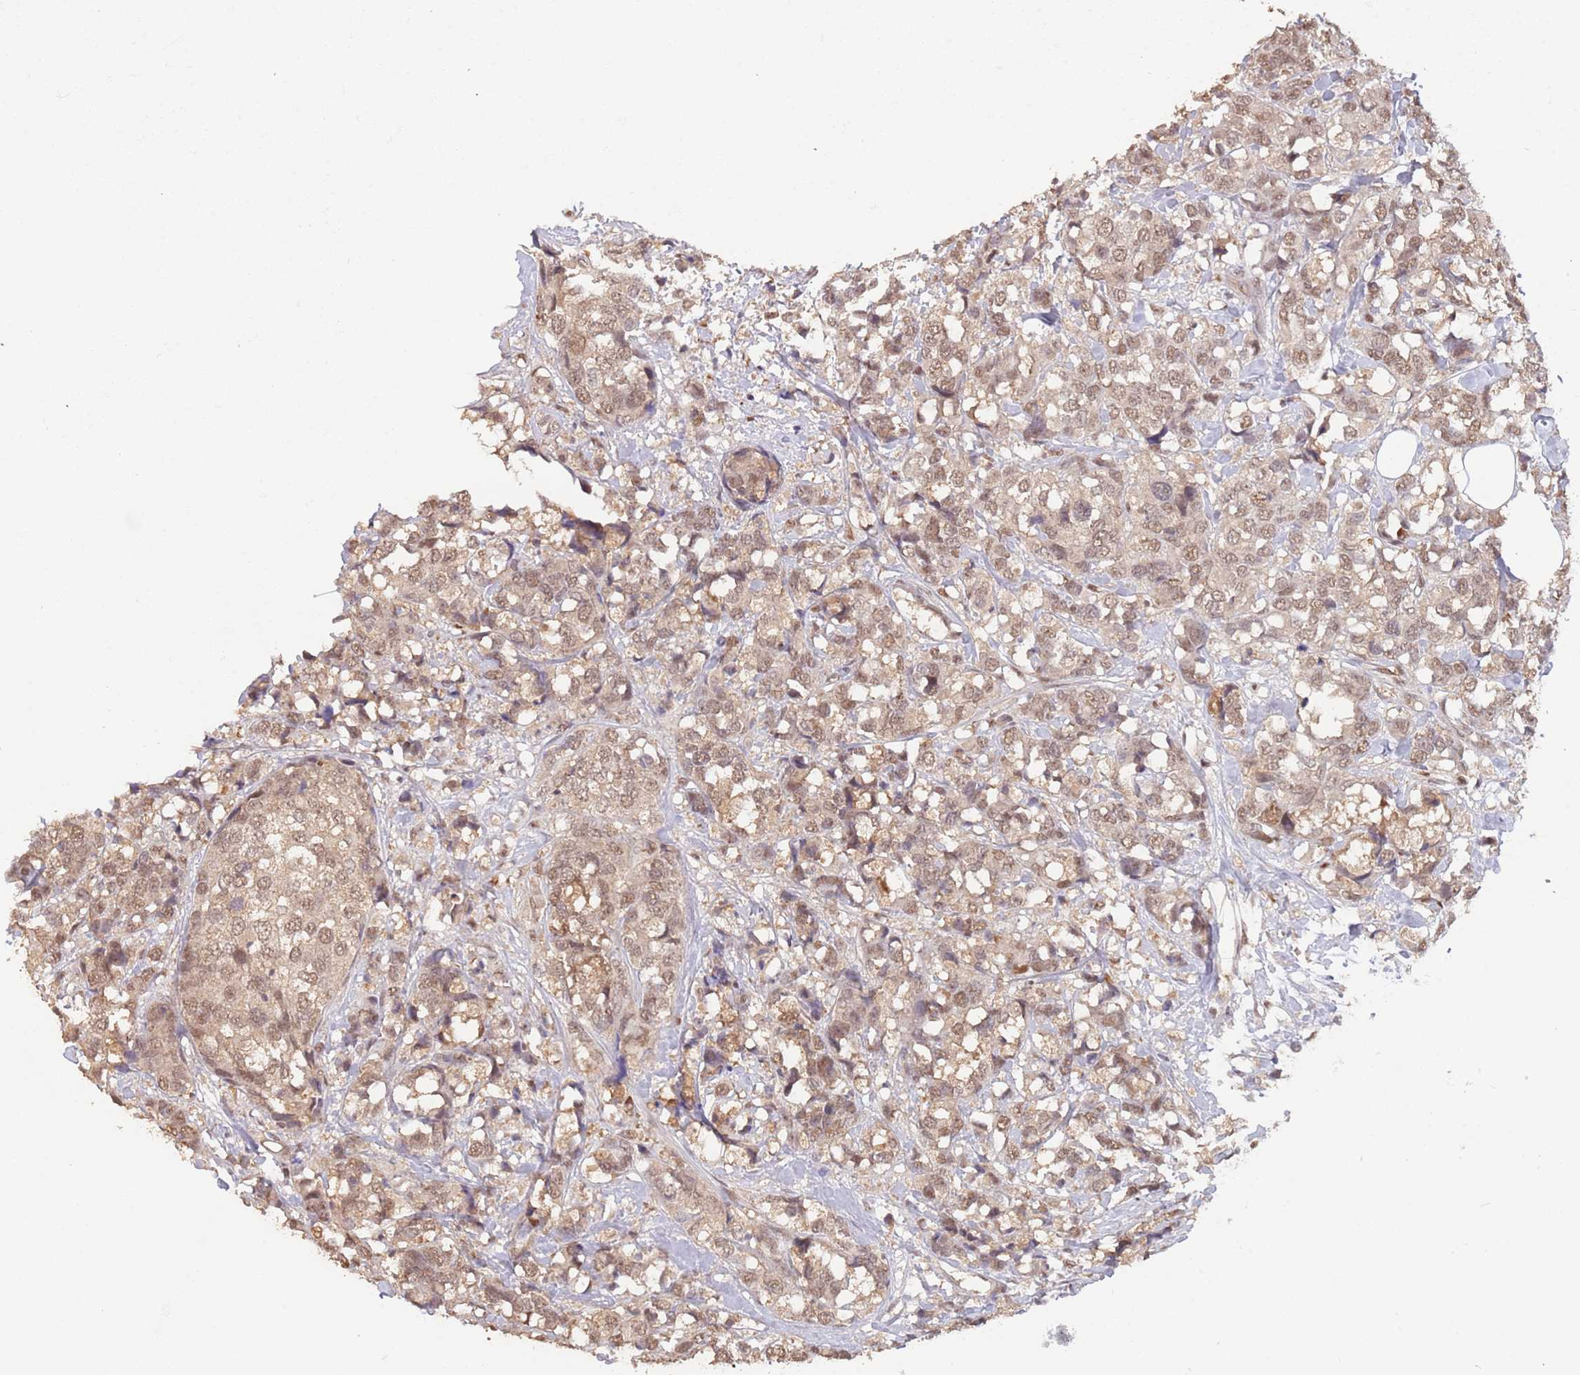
{"staining": {"intensity": "weak", "quantity": ">75%", "location": "nuclear"}, "tissue": "breast cancer", "cell_type": "Tumor cells", "image_type": "cancer", "snomed": [{"axis": "morphology", "description": "Lobular carcinoma"}, {"axis": "topography", "description": "Breast"}], "caption": "This is a photomicrograph of IHC staining of lobular carcinoma (breast), which shows weak staining in the nuclear of tumor cells.", "gene": "RFXANK", "patient": {"sex": "female", "age": 59}}